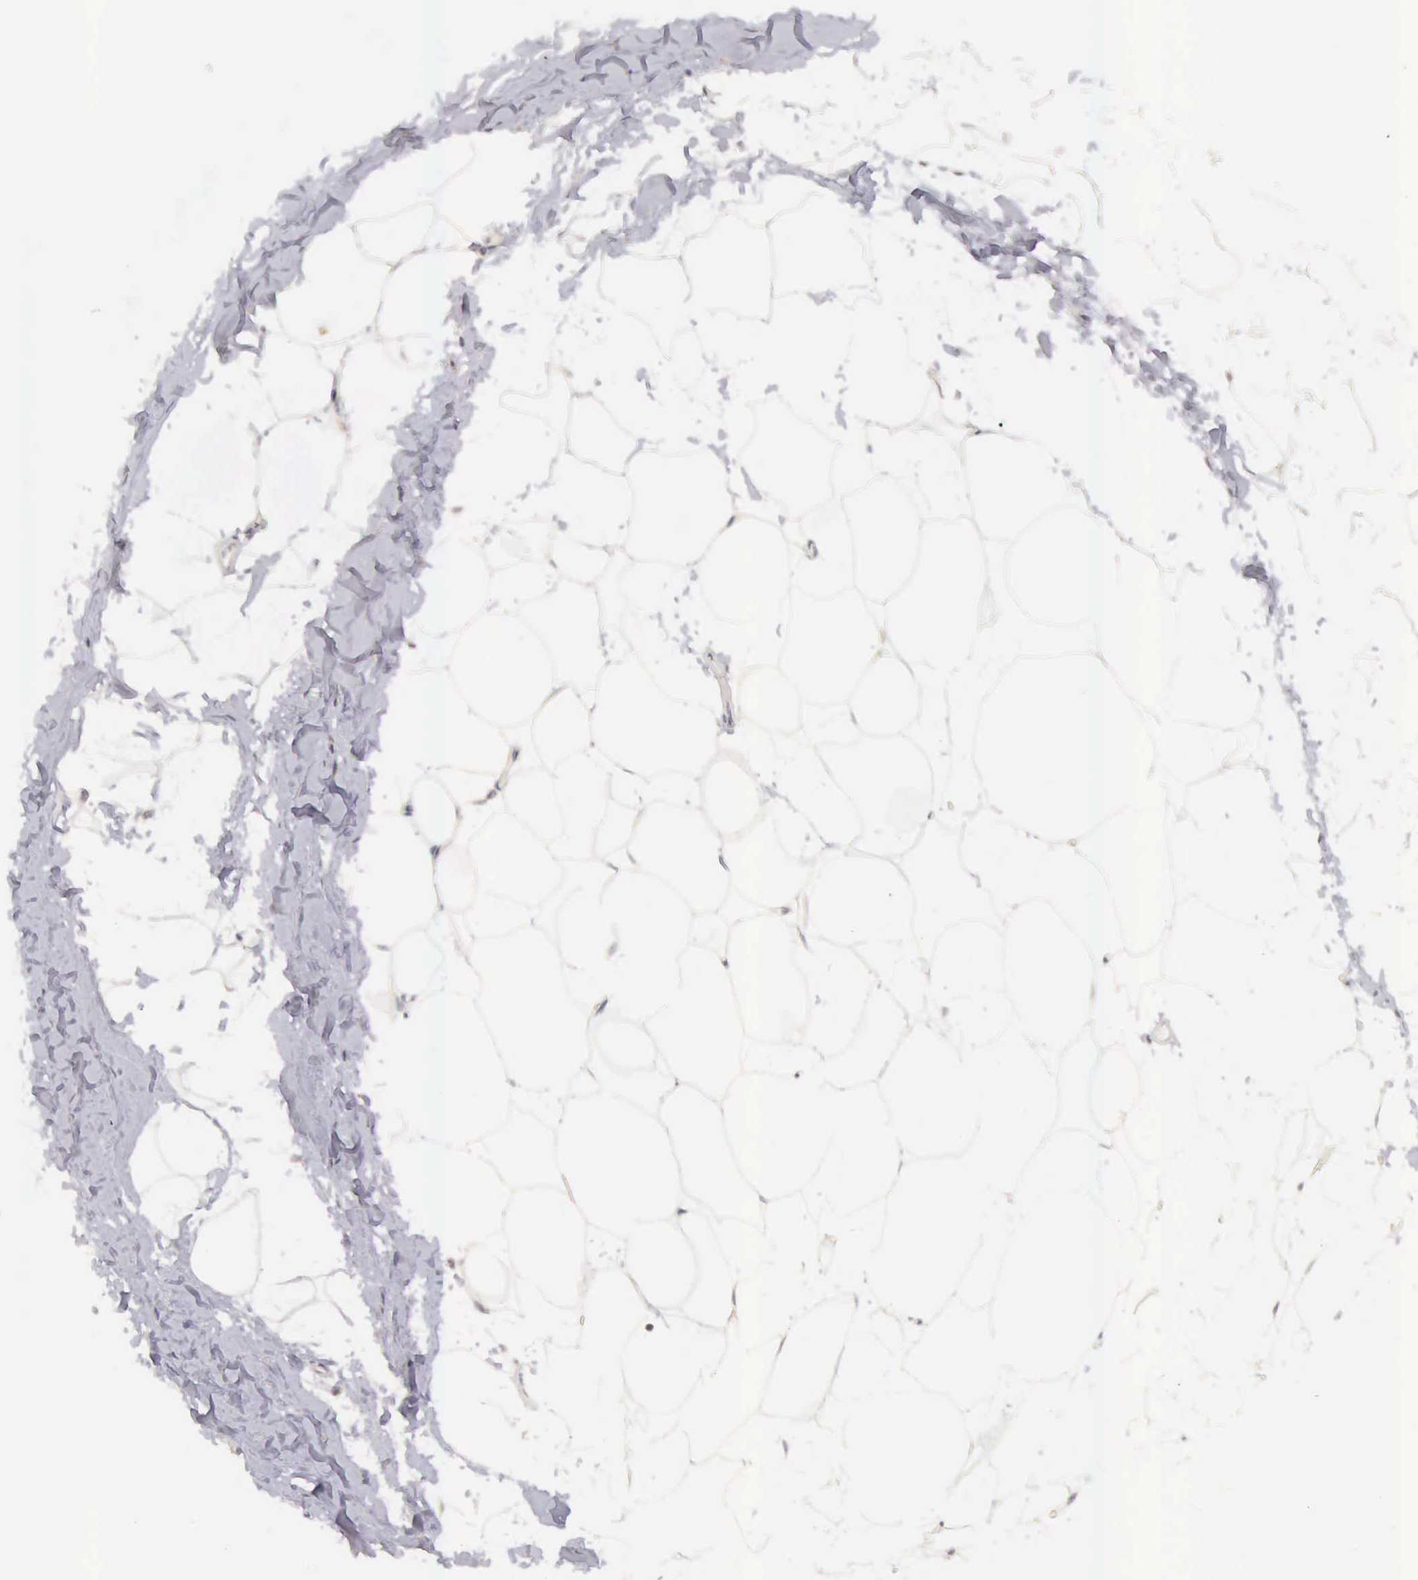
{"staining": {"intensity": "negative", "quantity": "none", "location": "none"}, "tissue": "adipose tissue", "cell_type": "Adipocytes", "image_type": "normal", "snomed": [{"axis": "morphology", "description": "Normal tissue, NOS"}, {"axis": "topography", "description": "Breast"}], "caption": "Immunohistochemistry (IHC) photomicrograph of benign adipose tissue: human adipose tissue stained with DAB demonstrates no significant protein expression in adipocytes.", "gene": "TXLNG", "patient": {"sex": "female", "age": 45}}